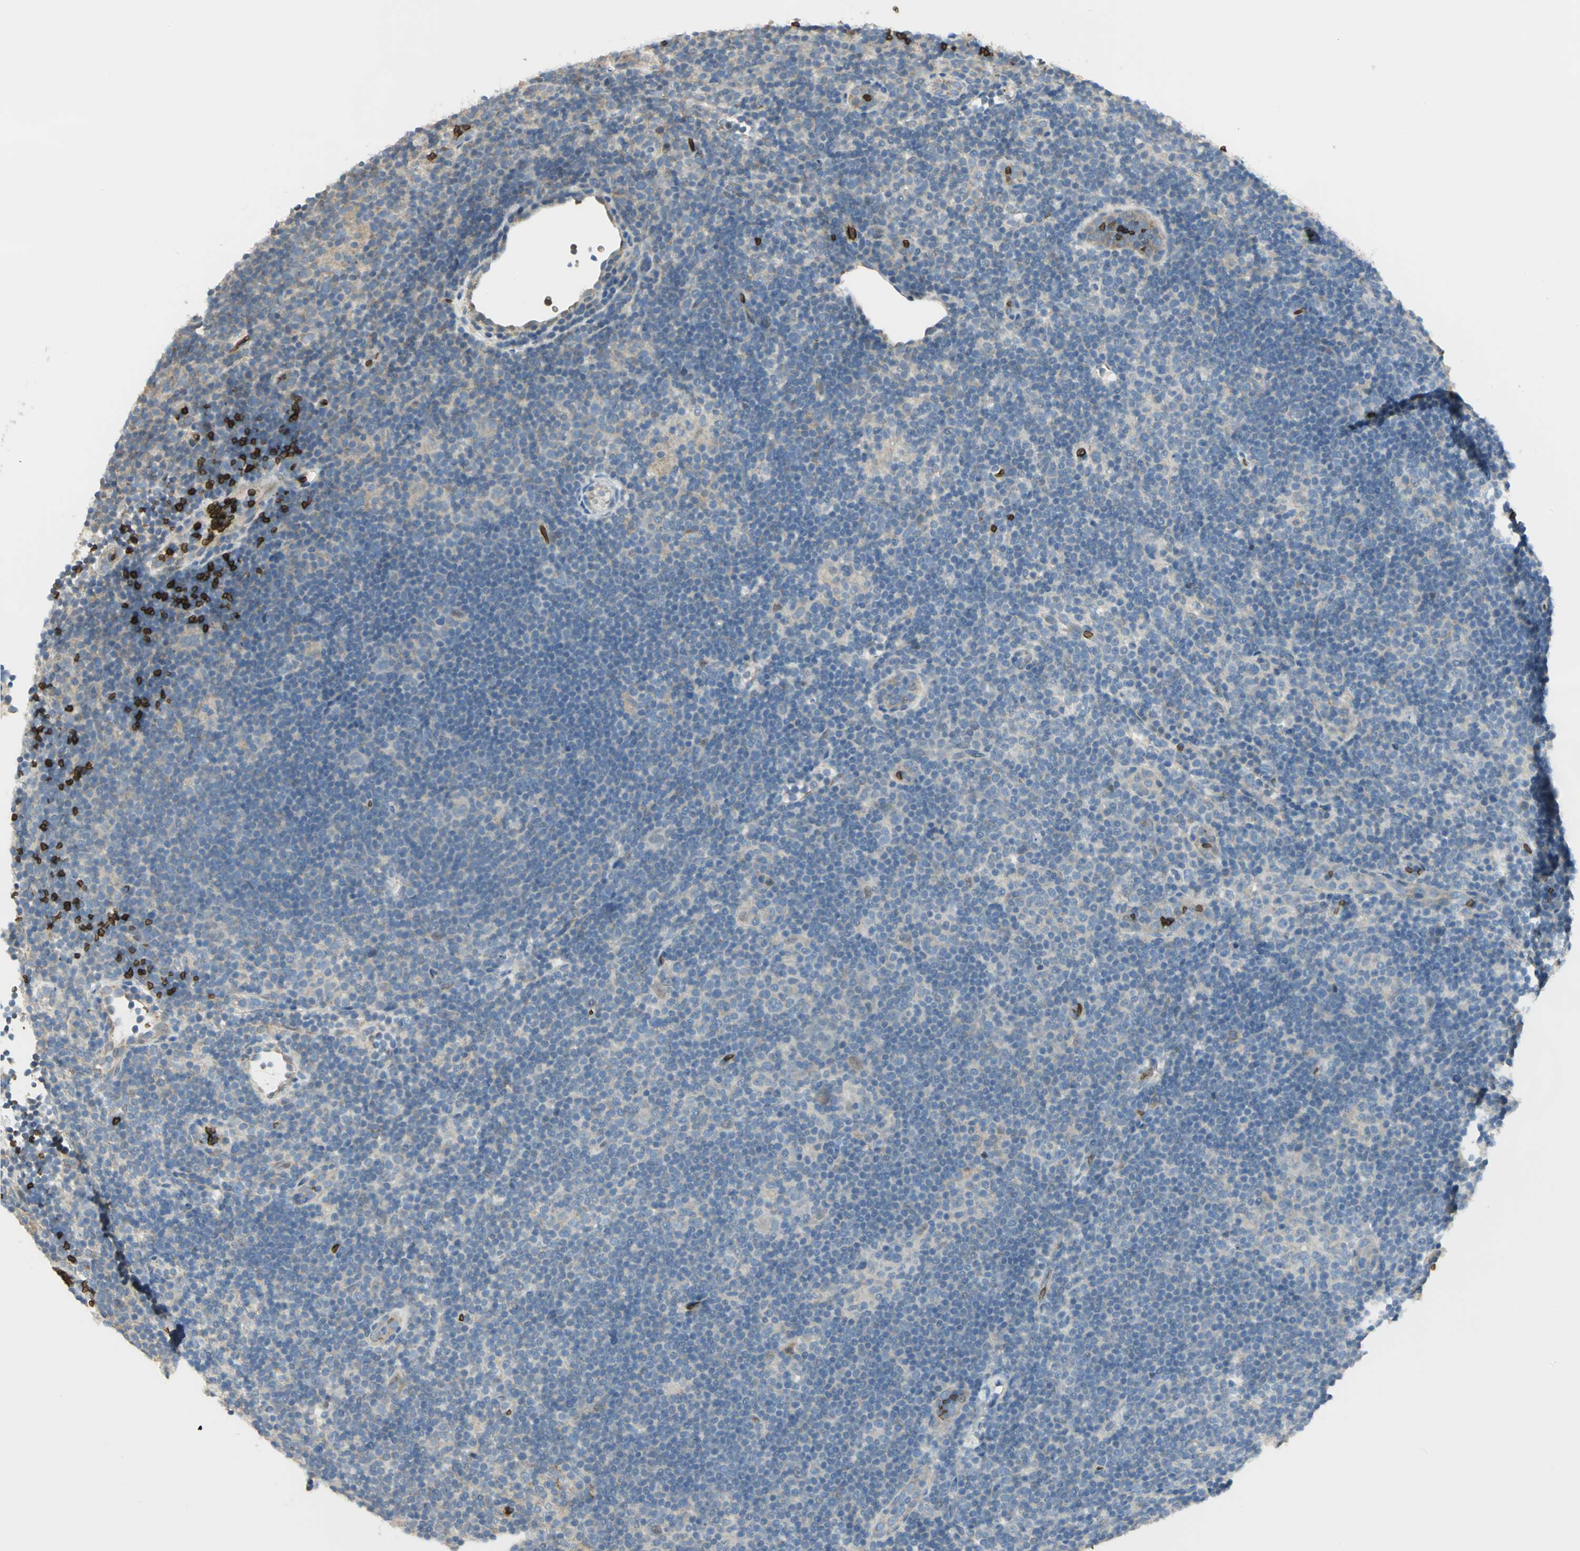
{"staining": {"intensity": "negative", "quantity": "none", "location": "none"}, "tissue": "lymphoma", "cell_type": "Tumor cells", "image_type": "cancer", "snomed": [{"axis": "morphology", "description": "Hodgkin's disease, NOS"}, {"axis": "topography", "description": "Lymph node"}], "caption": "Immunohistochemistry of human Hodgkin's disease reveals no staining in tumor cells.", "gene": "ANK1", "patient": {"sex": "female", "age": 57}}